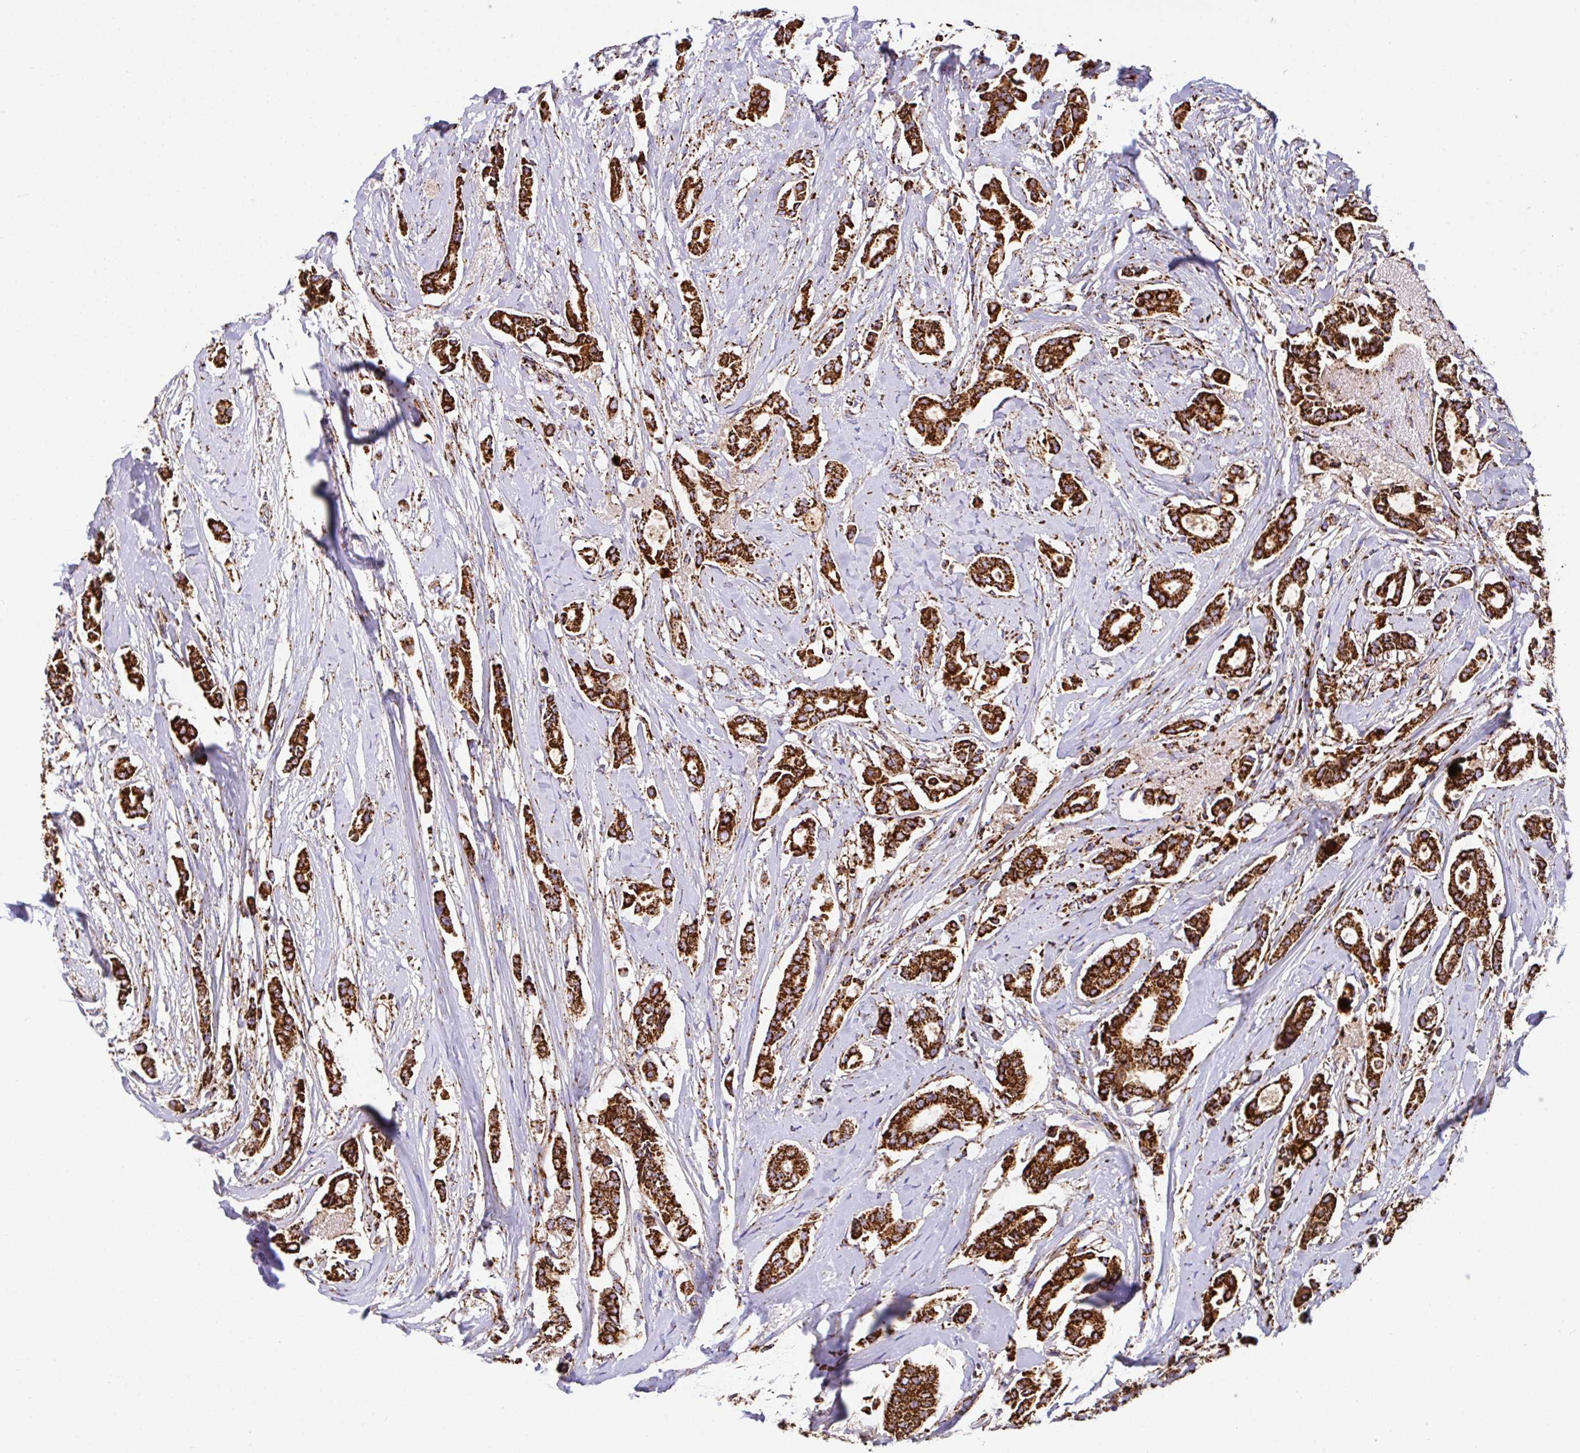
{"staining": {"intensity": "strong", "quantity": ">75%", "location": "cytoplasmic/membranous"}, "tissue": "breast cancer", "cell_type": "Tumor cells", "image_type": "cancer", "snomed": [{"axis": "morphology", "description": "Duct carcinoma"}, {"axis": "topography", "description": "Breast"}], "caption": "Breast cancer tissue reveals strong cytoplasmic/membranous staining in approximately >75% of tumor cells", "gene": "ANKRD33B", "patient": {"sex": "female", "age": 64}}